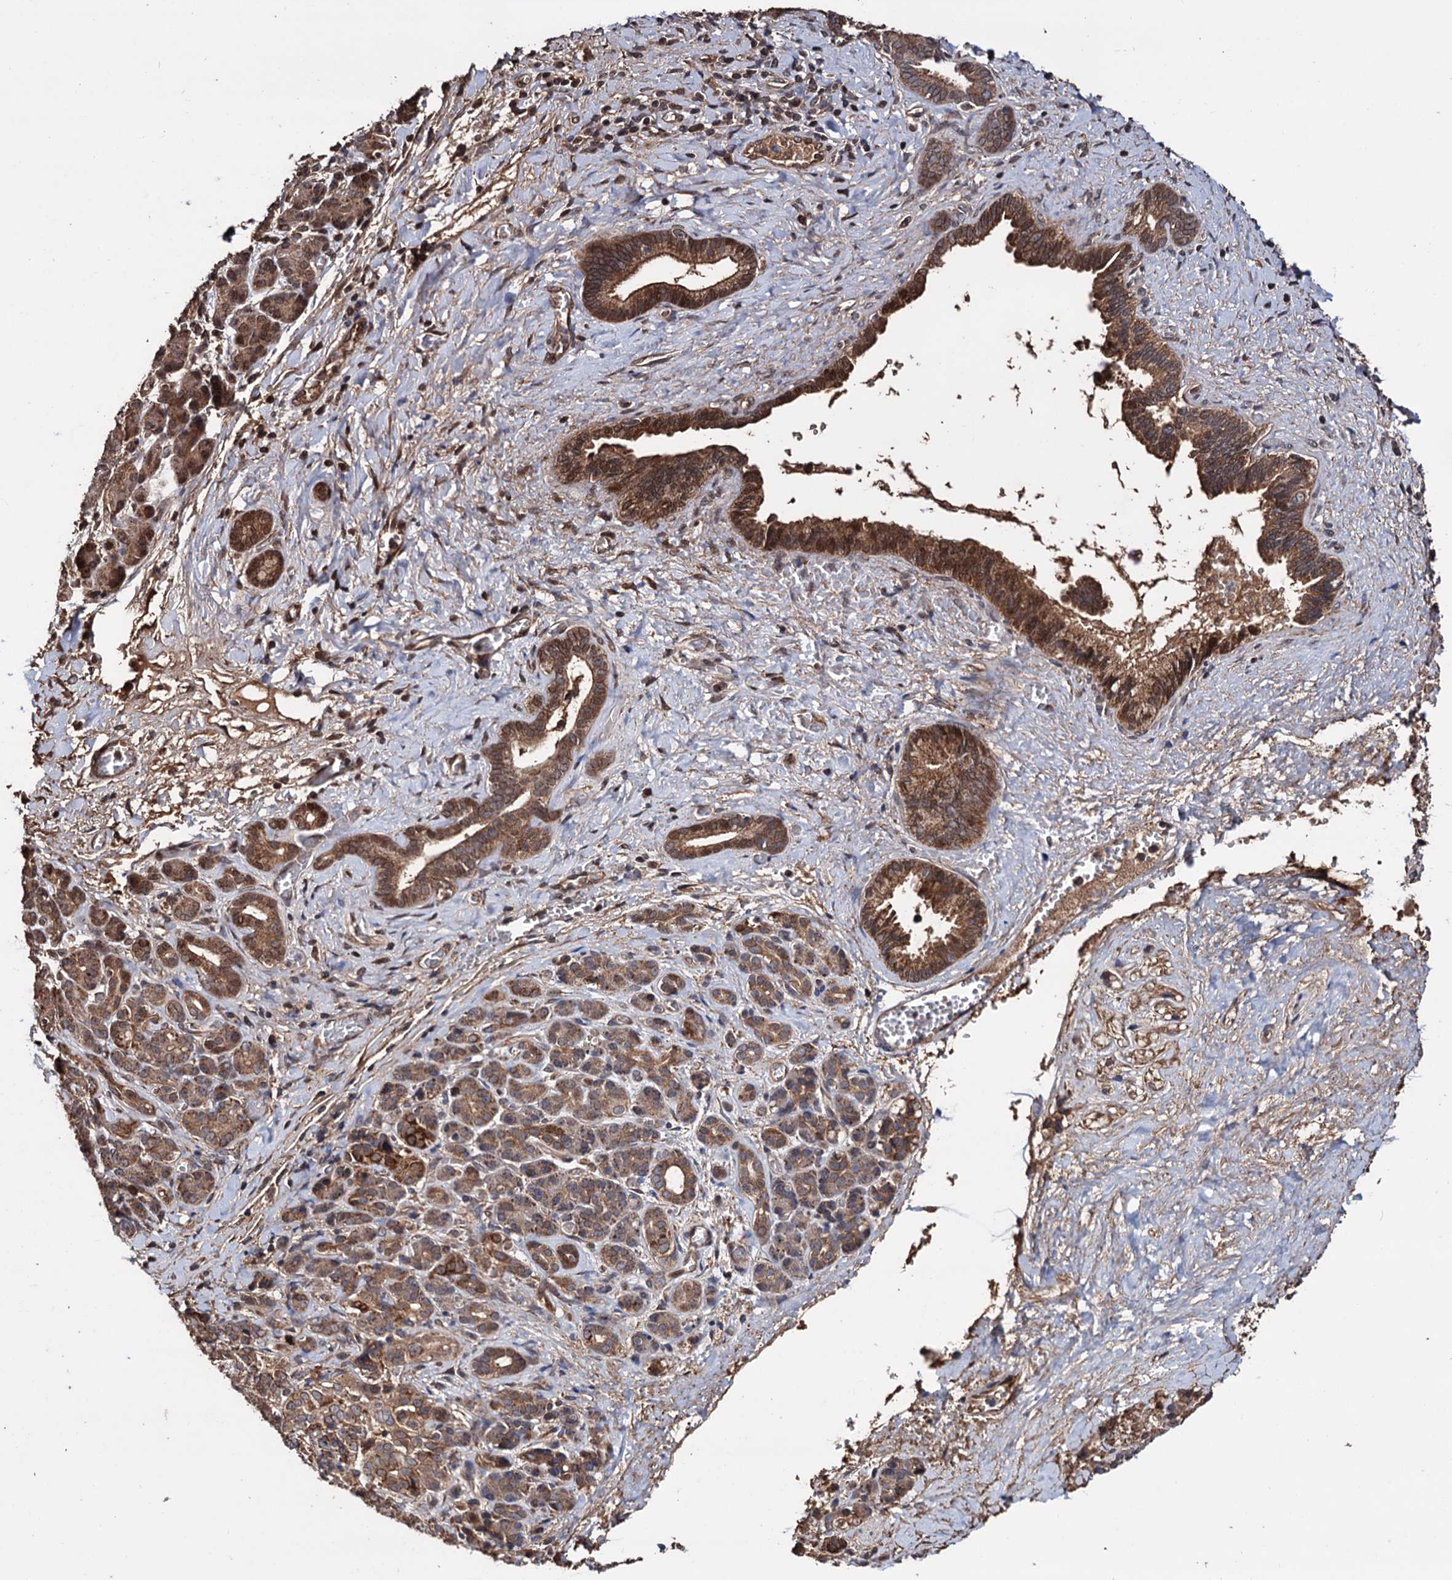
{"staining": {"intensity": "moderate", "quantity": ">75%", "location": "cytoplasmic/membranous"}, "tissue": "pancreatic cancer", "cell_type": "Tumor cells", "image_type": "cancer", "snomed": [{"axis": "morphology", "description": "Adenocarcinoma, NOS"}, {"axis": "topography", "description": "Pancreas"}], "caption": "Human pancreatic adenocarcinoma stained with a protein marker reveals moderate staining in tumor cells.", "gene": "MRPL42", "patient": {"sex": "male", "age": 59}}